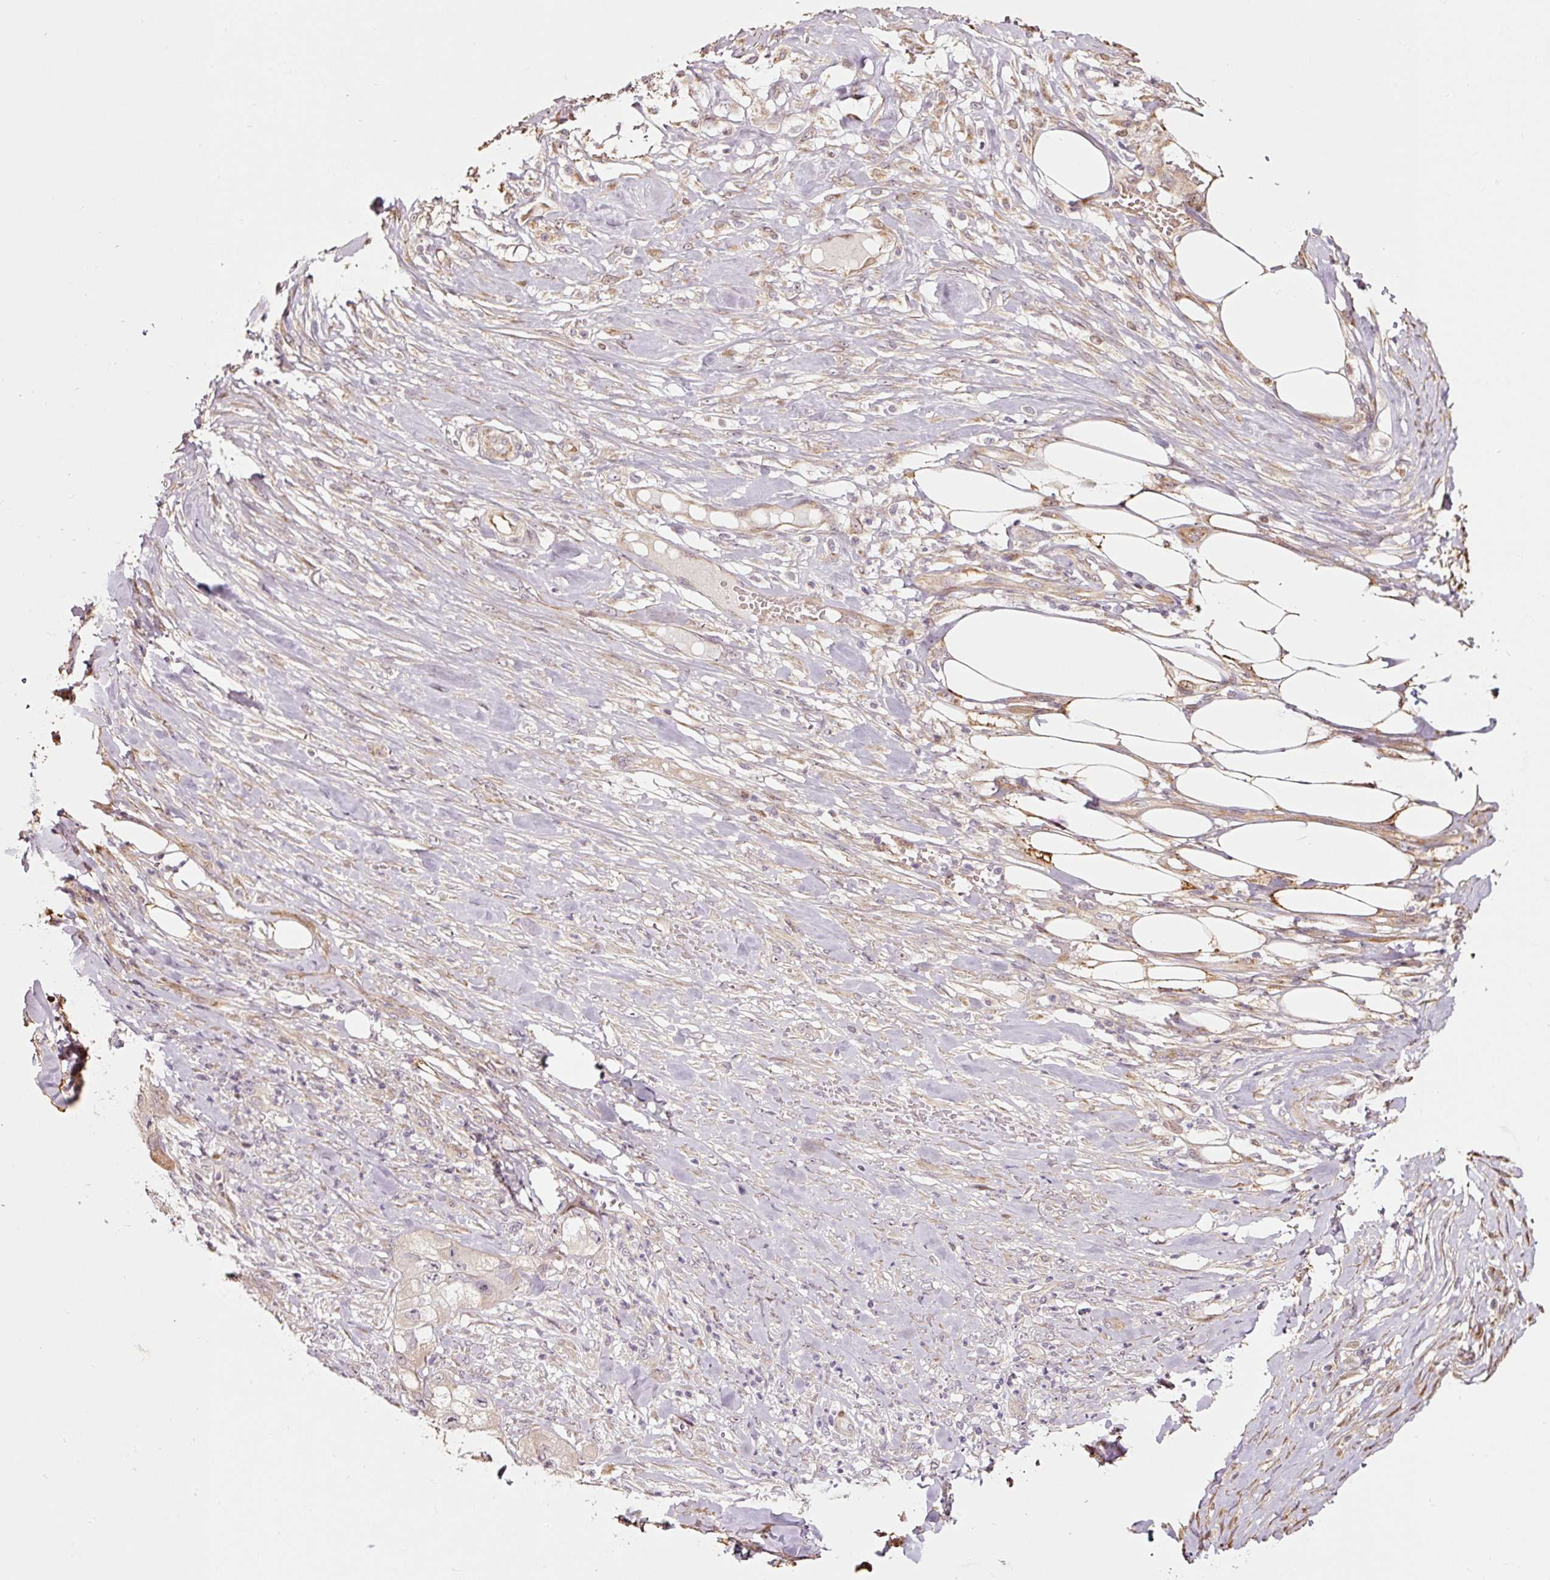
{"staining": {"intensity": "negative", "quantity": "none", "location": "none"}, "tissue": "skin cancer", "cell_type": "Tumor cells", "image_type": "cancer", "snomed": [{"axis": "morphology", "description": "Squamous cell carcinoma, NOS"}, {"axis": "topography", "description": "Skin"}, {"axis": "topography", "description": "Subcutis"}], "caption": "An image of human squamous cell carcinoma (skin) is negative for staining in tumor cells. Nuclei are stained in blue.", "gene": "ETF1", "patient": {"sex": "male", "age": 73}}